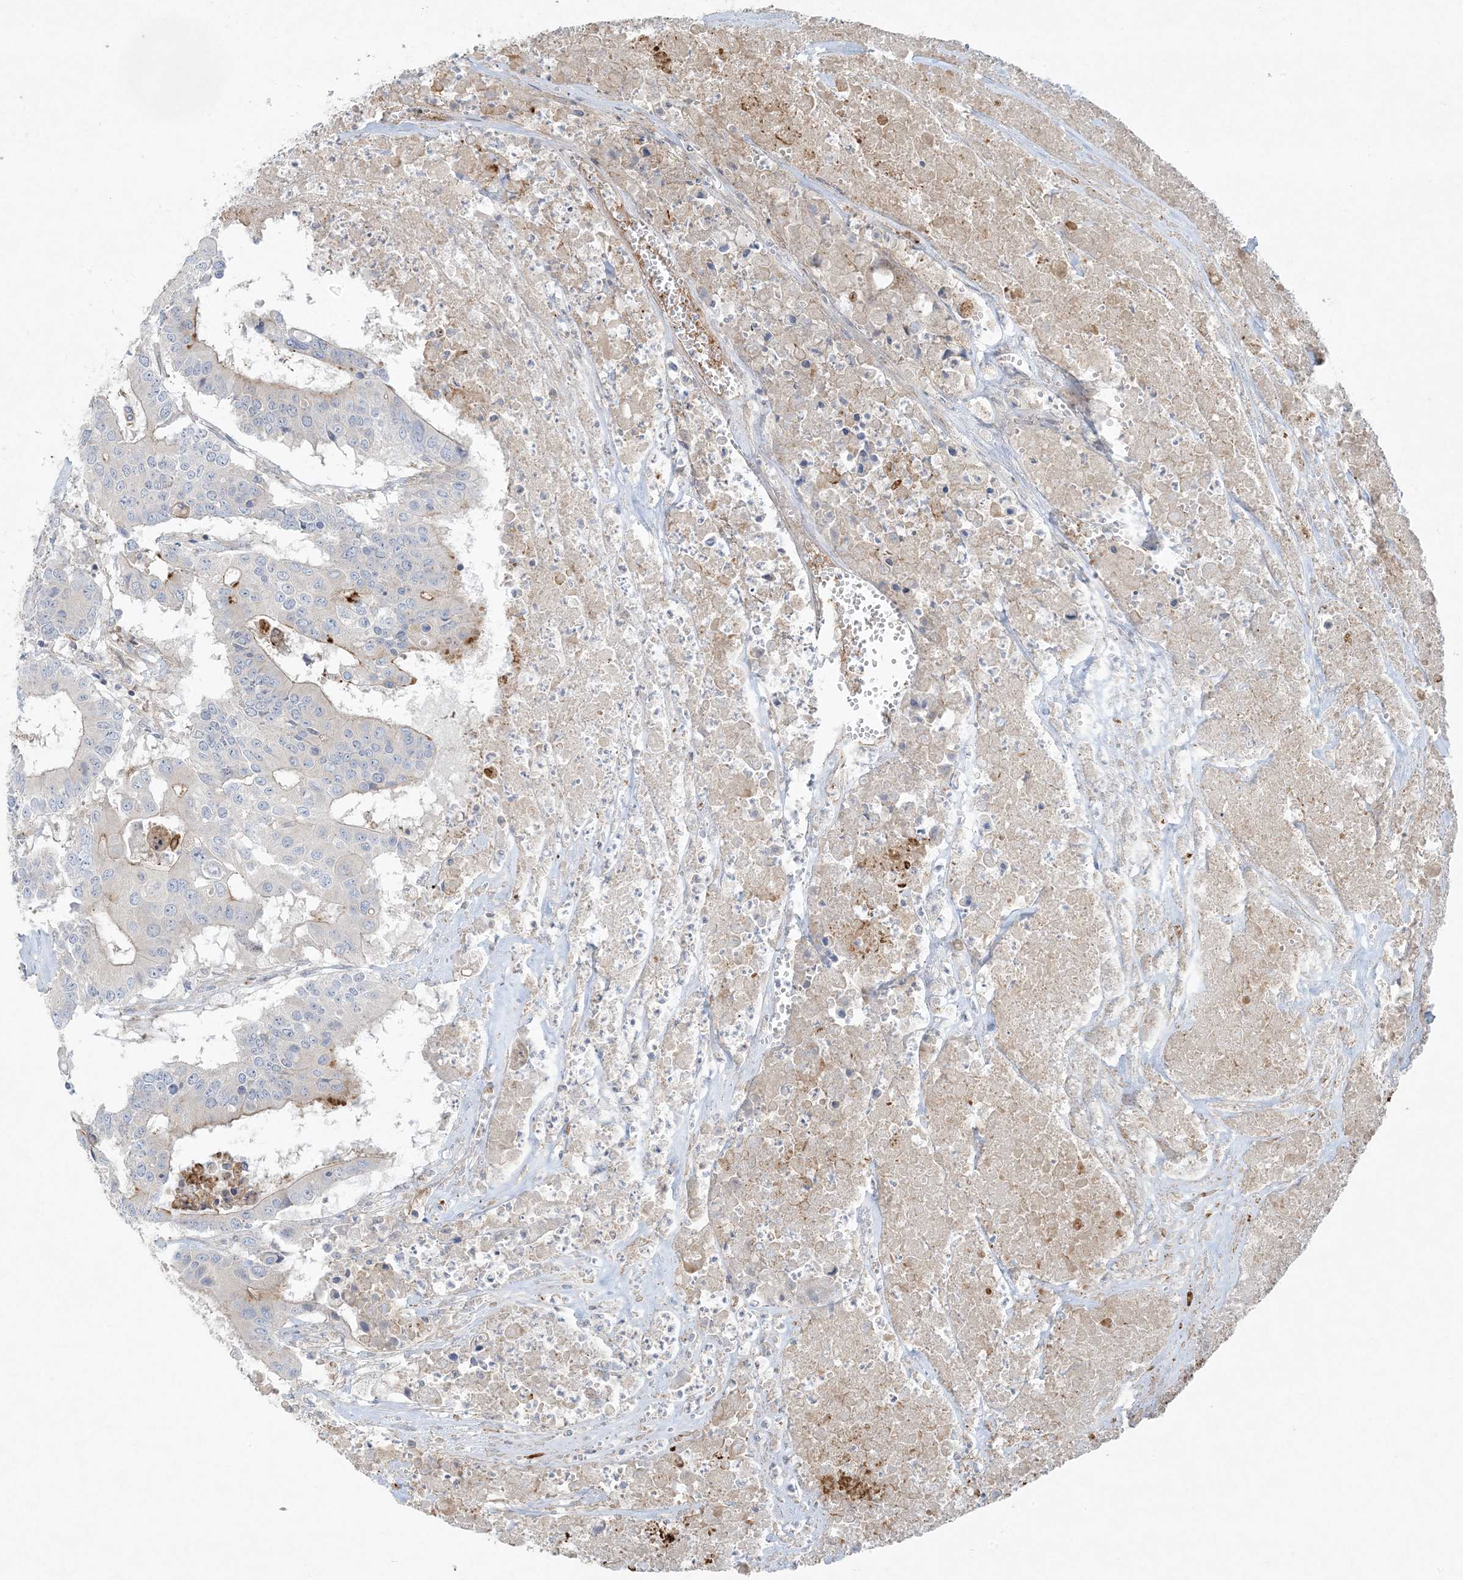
{"staining": {"intensity": "weak", "quantity": "<25%", "location": "cytoplasmic/membranous"}, "tissue": "colorectal cancer", "cell_type": "Tumor cells", "image_type": "cancer", "snomed": [{"axis": "morphology", "description": "Adenocarcinoma, NOS"}, {"axis": "topography", "description": "Colon"}], "caption": "The IHC histopathology image has no significant staining in tumor cells of colorectal adenocarcinoma tissue.", "gene": "PIK3R4", "patient": {"sex": "male", "age": 77}}